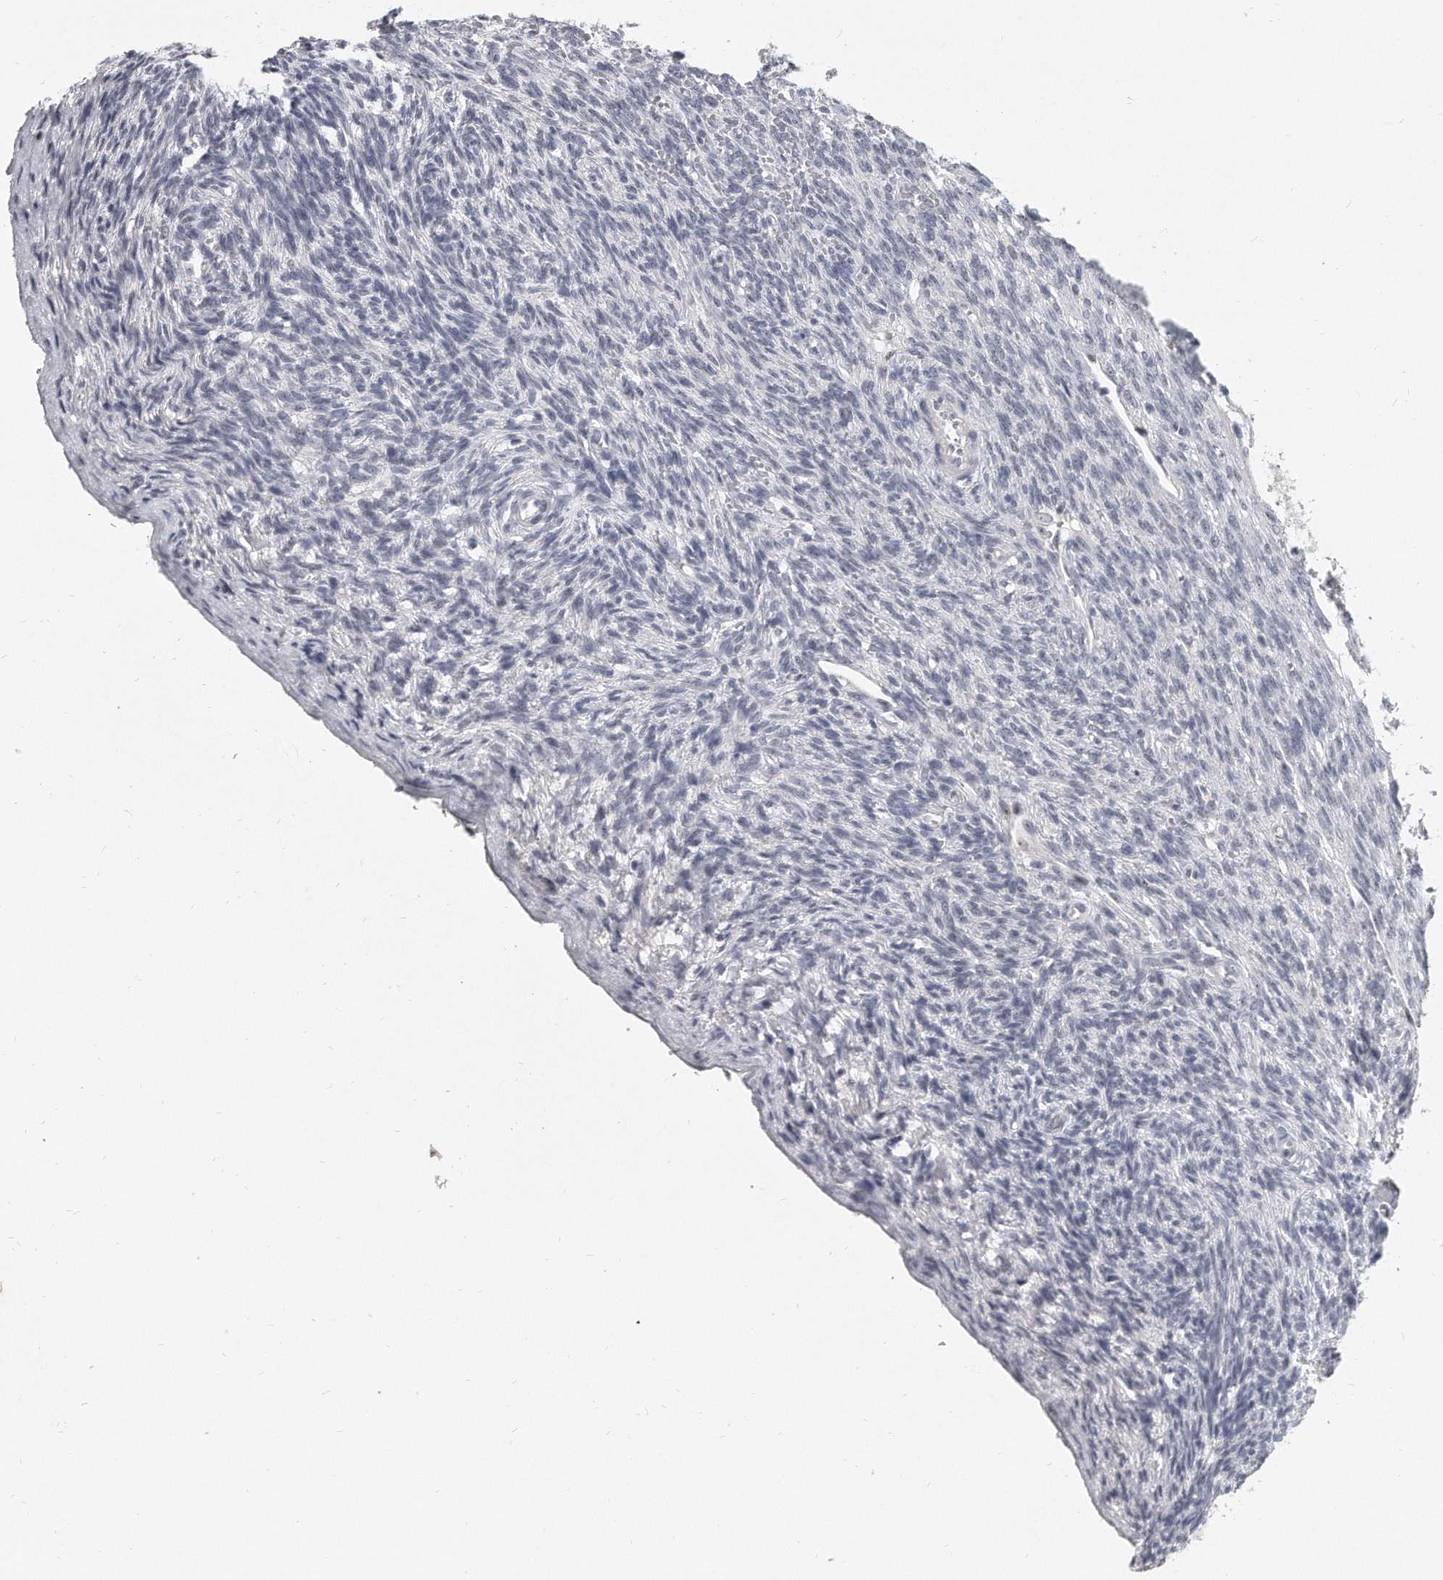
{"staining": {"intensity": "negative", "quantity": "none", "location": "none"}, "tissue": "ovary", "cell_type": "Ovarian stroma cells", "image_type": "normal", "snomed": [{"axis": "morphology", "description": "Normal tissue, NOS"}, {"axis": "topography", "description": "Ovary"}], "caption": "IHC micrograph of normal ovary: human ovary stained with DAB displays no significant protein positivity in ovarian stroma cells. (Brightfield microscopy of DAB (3,3'-diaminobenzidine) IHC at high magnification).", "gene": "TFCP2L1", "patient": {"sex": "female", "age": 34}}